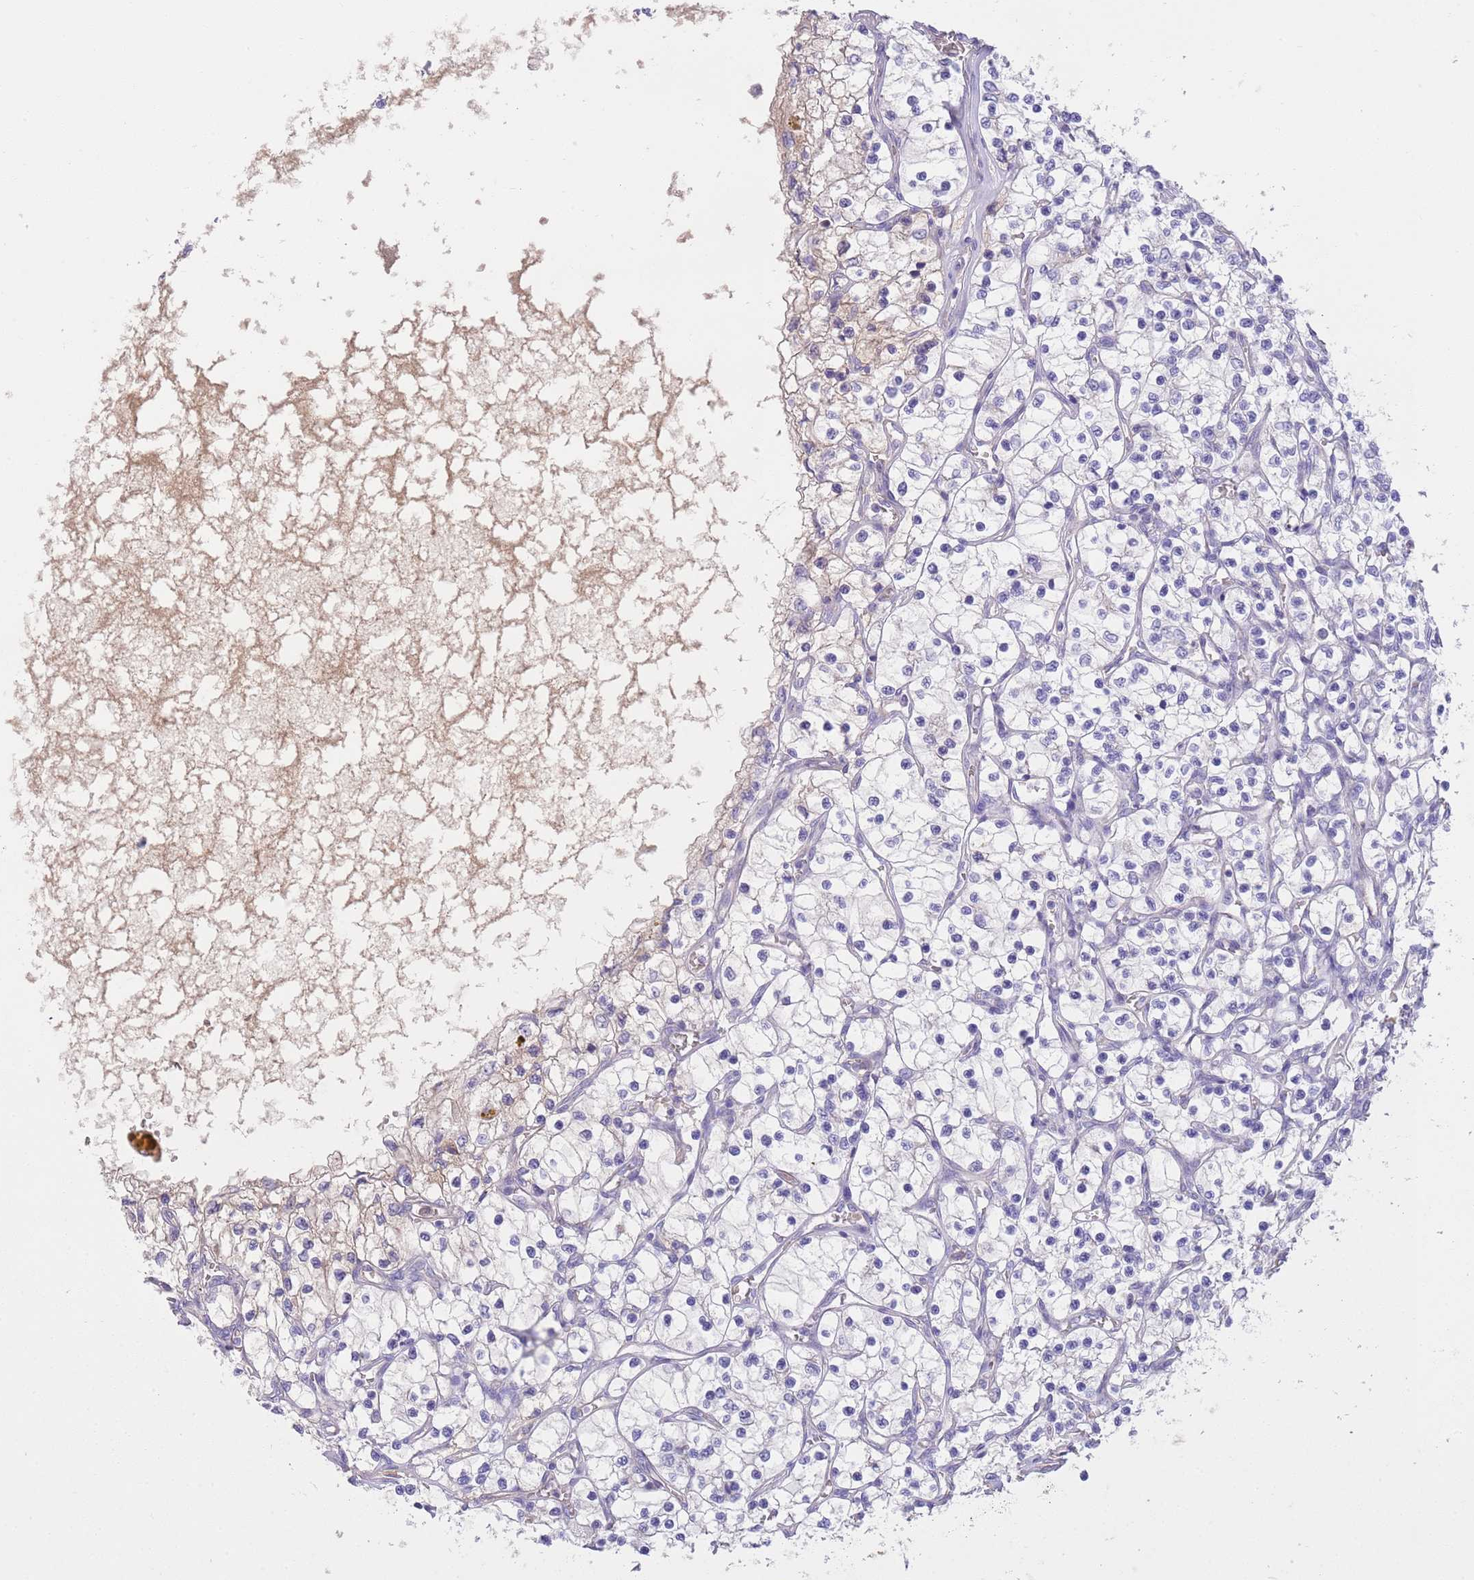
{"staining": {"intensity": "negative", "quantity": "none", "location": "none"}, "tissue": "renal cancer", "cell_type": "Tumor cells", "image_type": "cancer", "snomed": [{"axis": "morphology", "description": "Adenocarcinoma, NOS"}, {"axis": "topography", "description": "Kidney"}], "caption": "The immunohistochemistry image has no significant positivity in tumor cells of renal cancer (adenocarcinoma) tissue.", "gene": "IGFL4", "patient": {"sex": "female", "age": 69}}